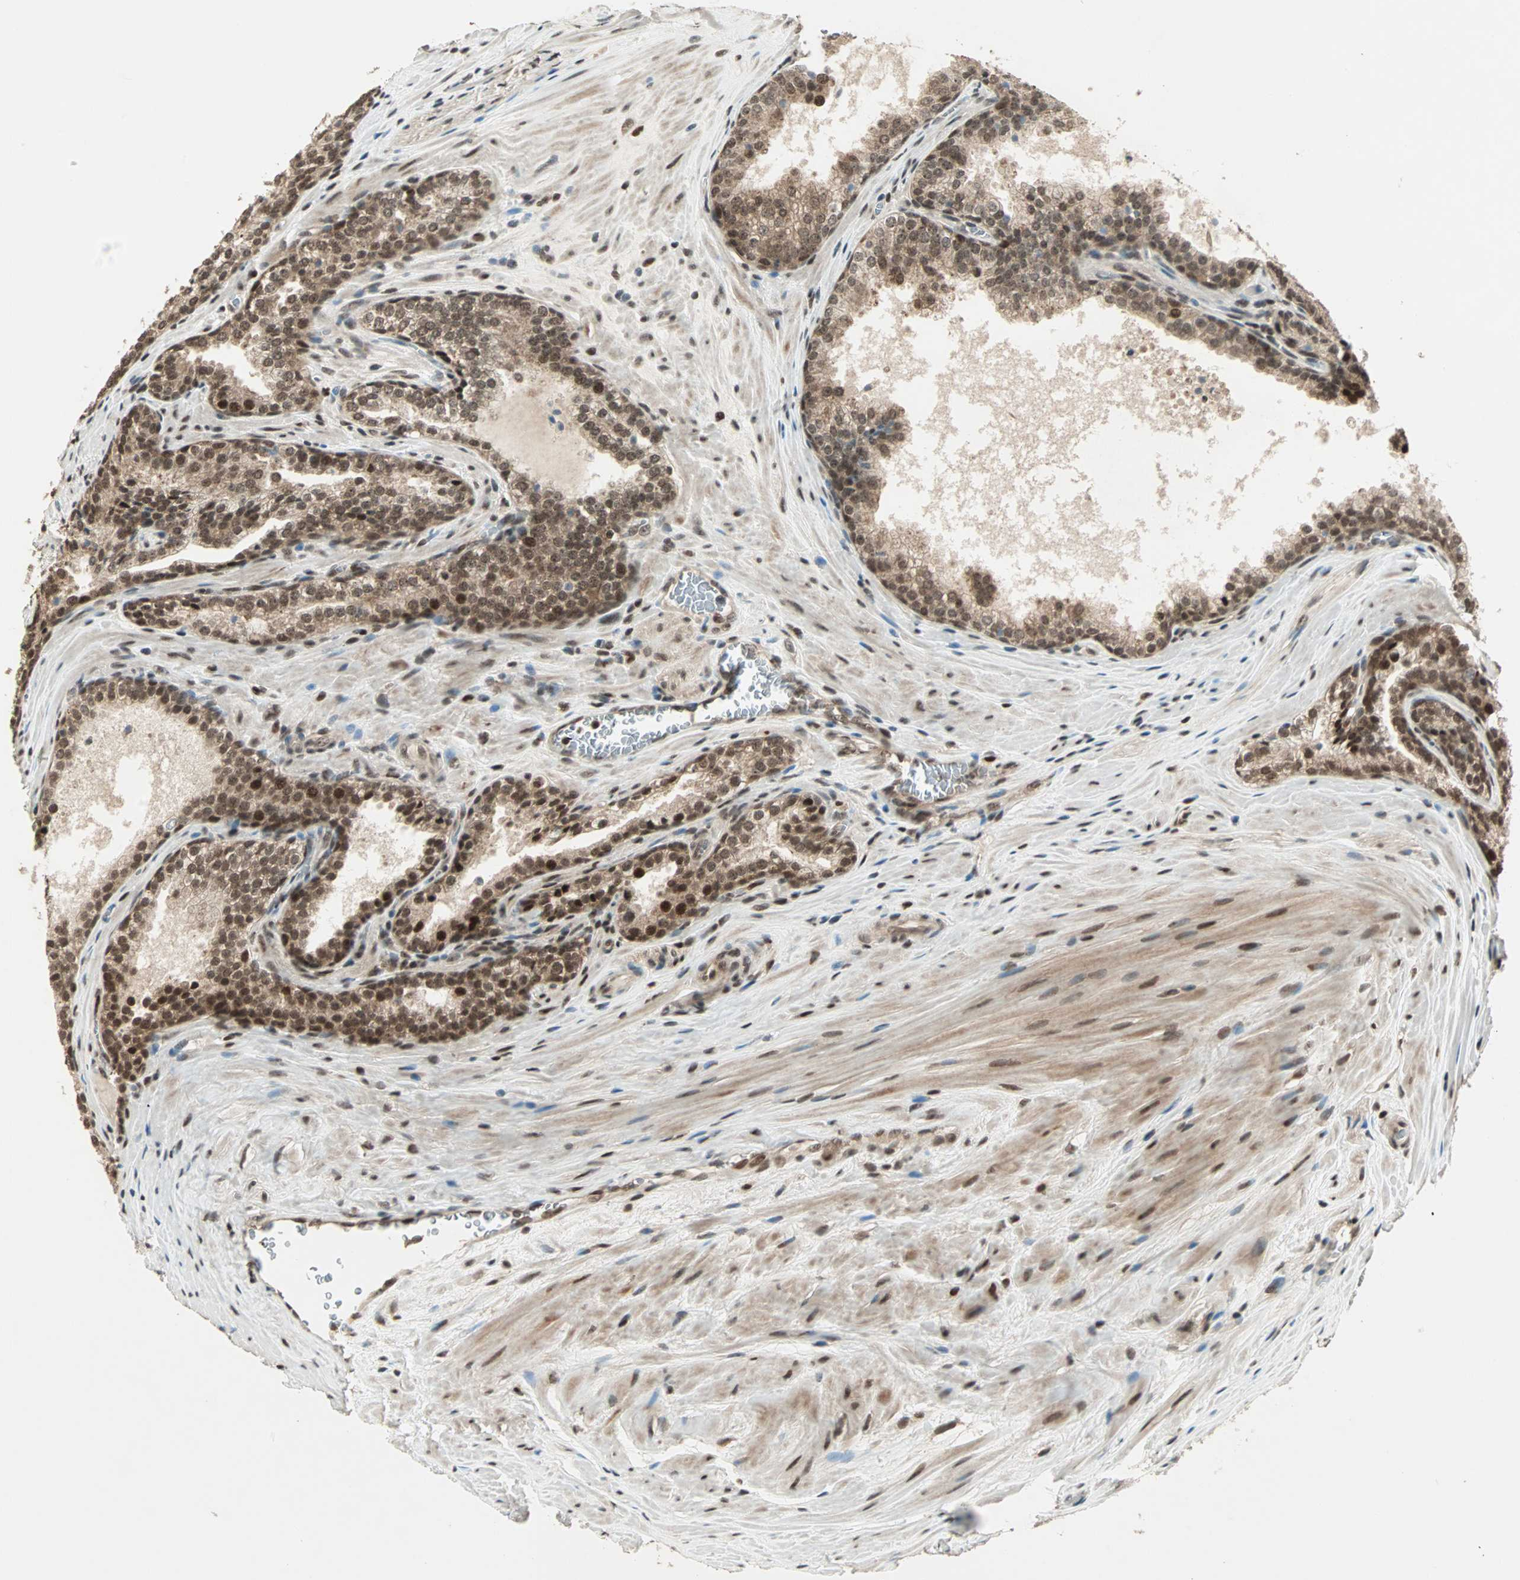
{"staining": {"intensity": "strong", "quantity": ">75%", "location": "cytoplasmic/membranous,nuclear"}, "tissue": "prostate cancer", "cell_type": "Tumor cells", "image_type": "cancer", "snomed": [{"axis": "morphology", "description": "Adenocarcinoma, Low grade"}, {"axis": "topography", "description": "Prostate"}], "caption": "Immunohistochemistry (IHC) histopathology image of human prostate adenocarcinoma (low-grade) stained for a protein (brown), which shows high levels of strong cytoplasmic/membranous and nuclear staining in about >75% of tumor cells.", "gene": "ZNF44", "patient": {"sex": "male", "age": 60}}